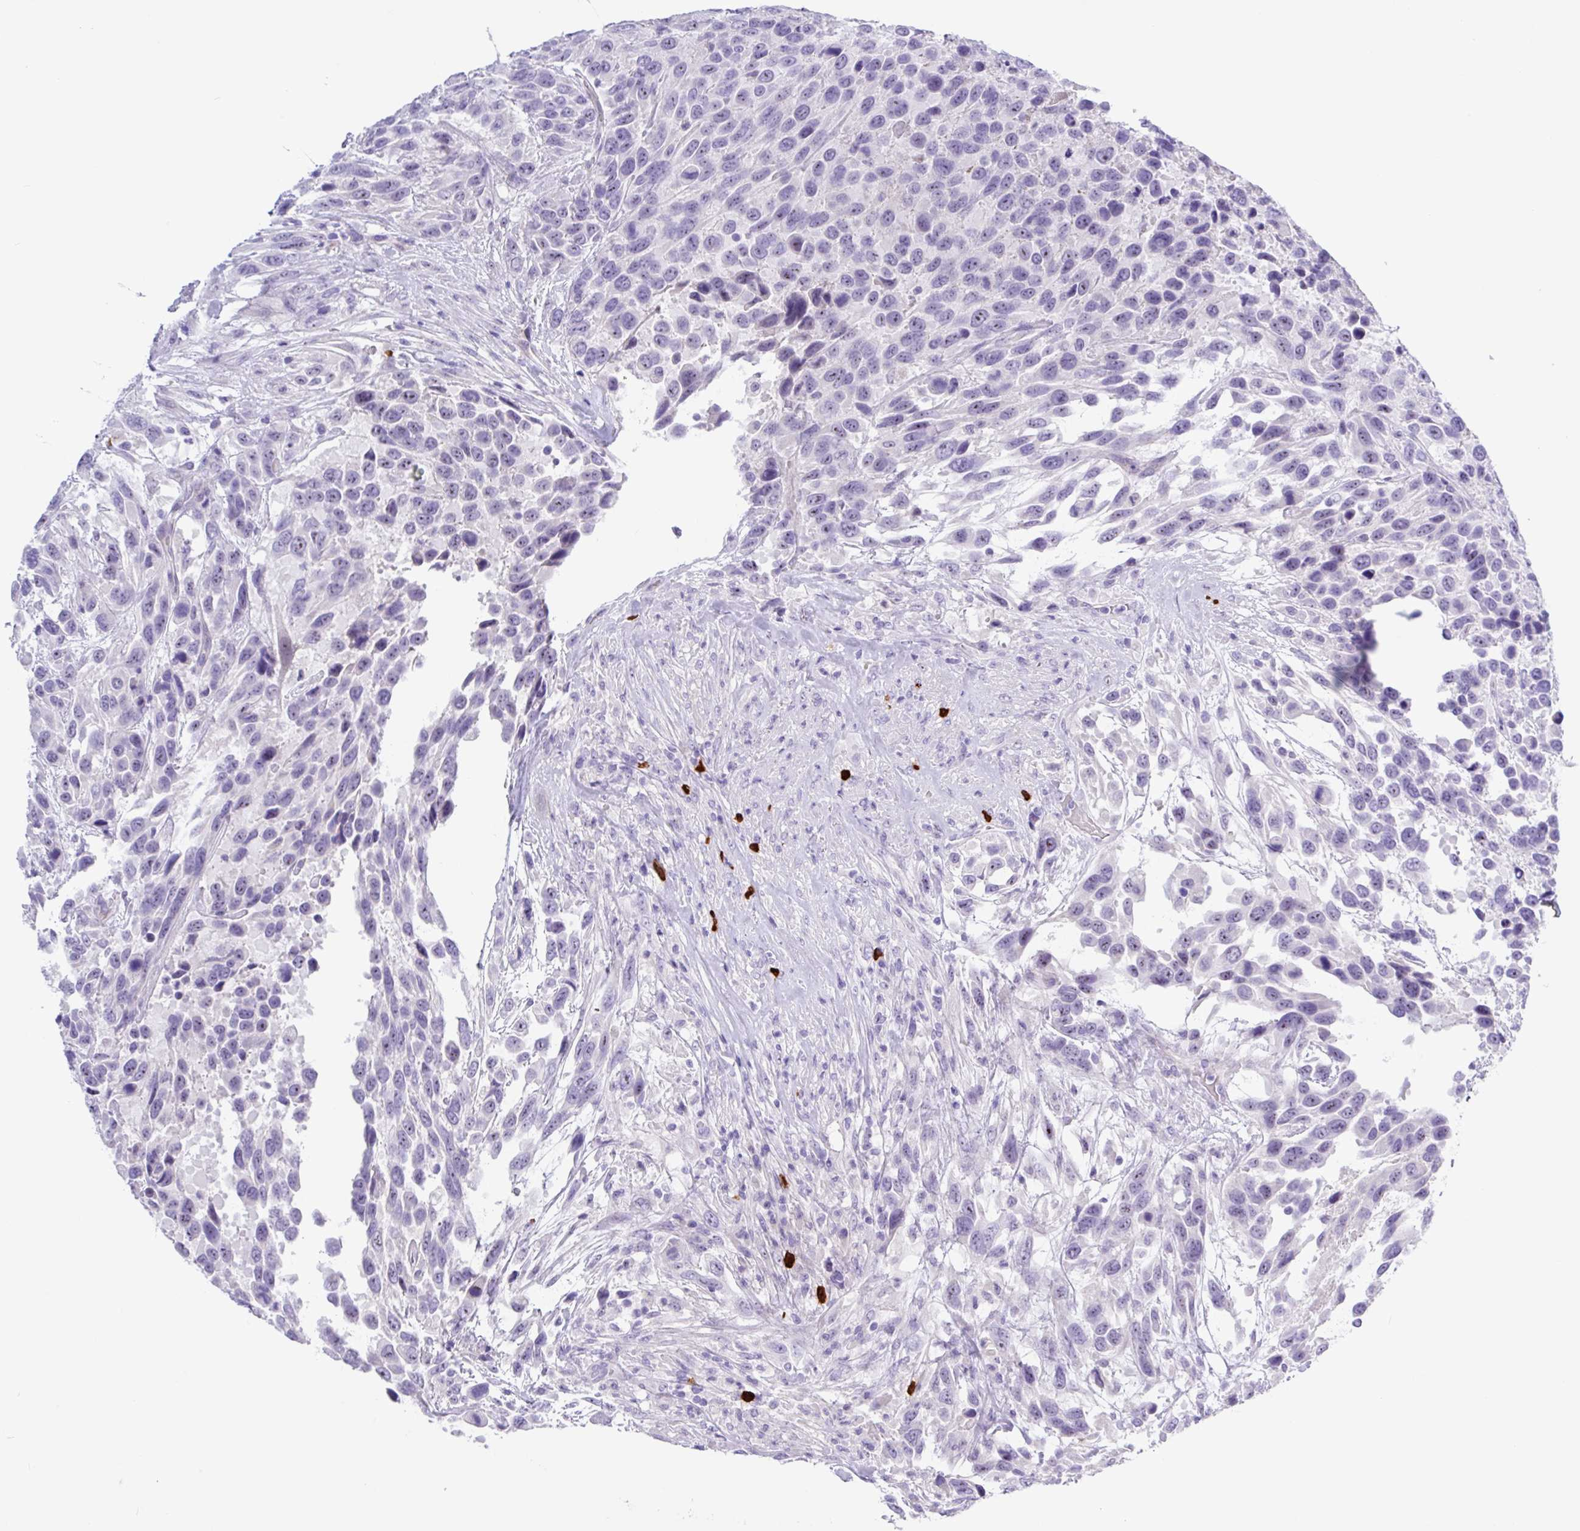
{"staining": {"intensity": "negative", "quantity": "none", "location": "none"}, "tissue": "urothelial cancer", "cell_type": "Tumor cells", "image_type": "cancer", "snomed": [{"axis": "morphology", "description": "Urothelial carcinoma, High grade"}, {"axis": "topography", "description": "Urinary bladder"}], "caption": "This is an IHC photomicrograph of urothelial cancer. There is no staining in tumor cells.", "gene": "MRM2", "patient": {"sex": "female", "age": 70}}